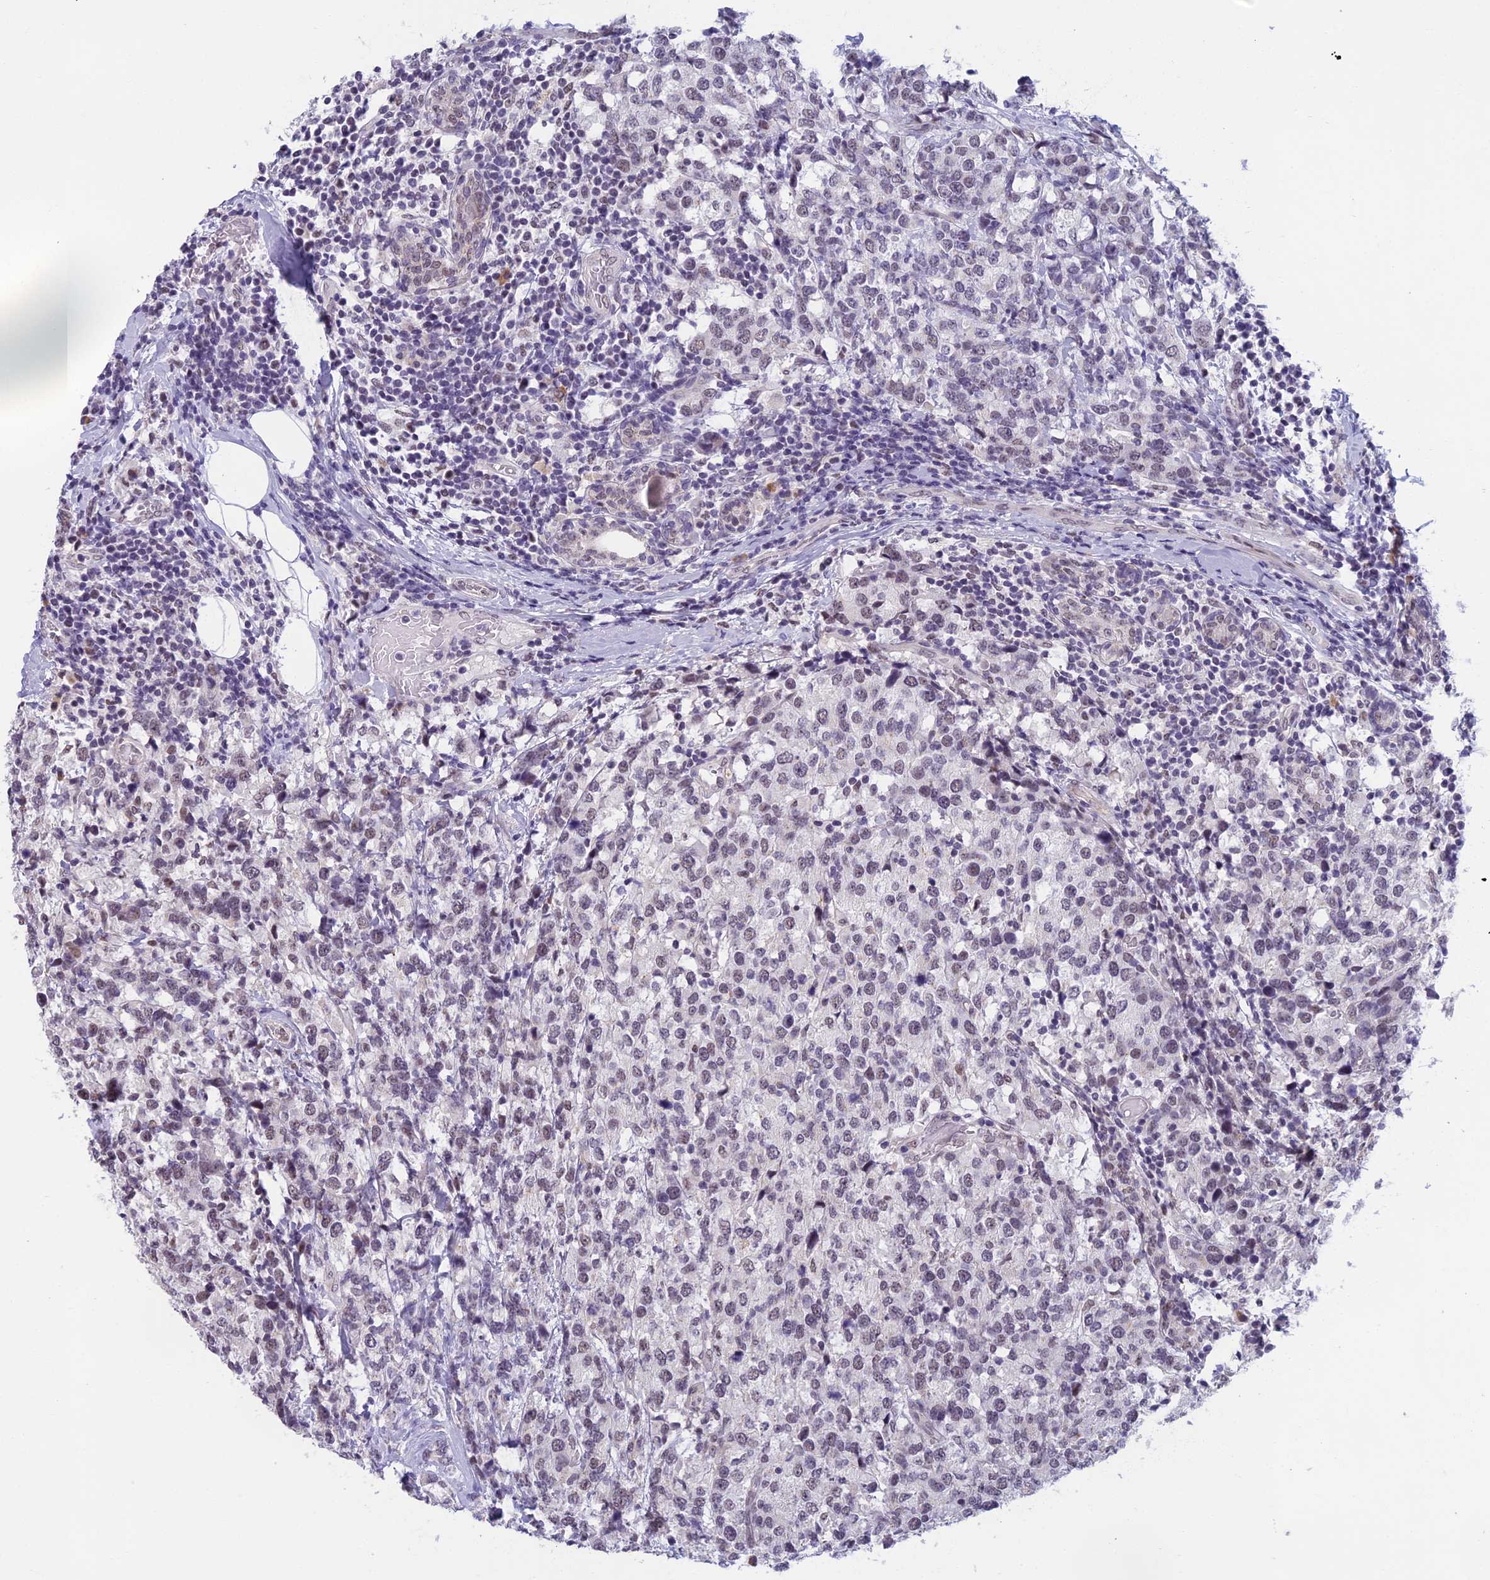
{"staining": {"intensity": "negative", "quantity": "none", "location": "none"}, "tissue": "breast cancer", "cell_type": "Tumor cells", "image_type": "cancer", "snomed": [{"axis": "morphology", "description": "Lobular carcinoma"}, {"axis": "topography", "description": "Breast"}], "caption": "An immunohistochemistry photomicrograph of lobular carcinoma (breast) is shown. There is no staining in tumor cells of lobular carcinoma (breast).", "gene": "MORF4L1", "patient": {"sex": "female", "age": 59}}